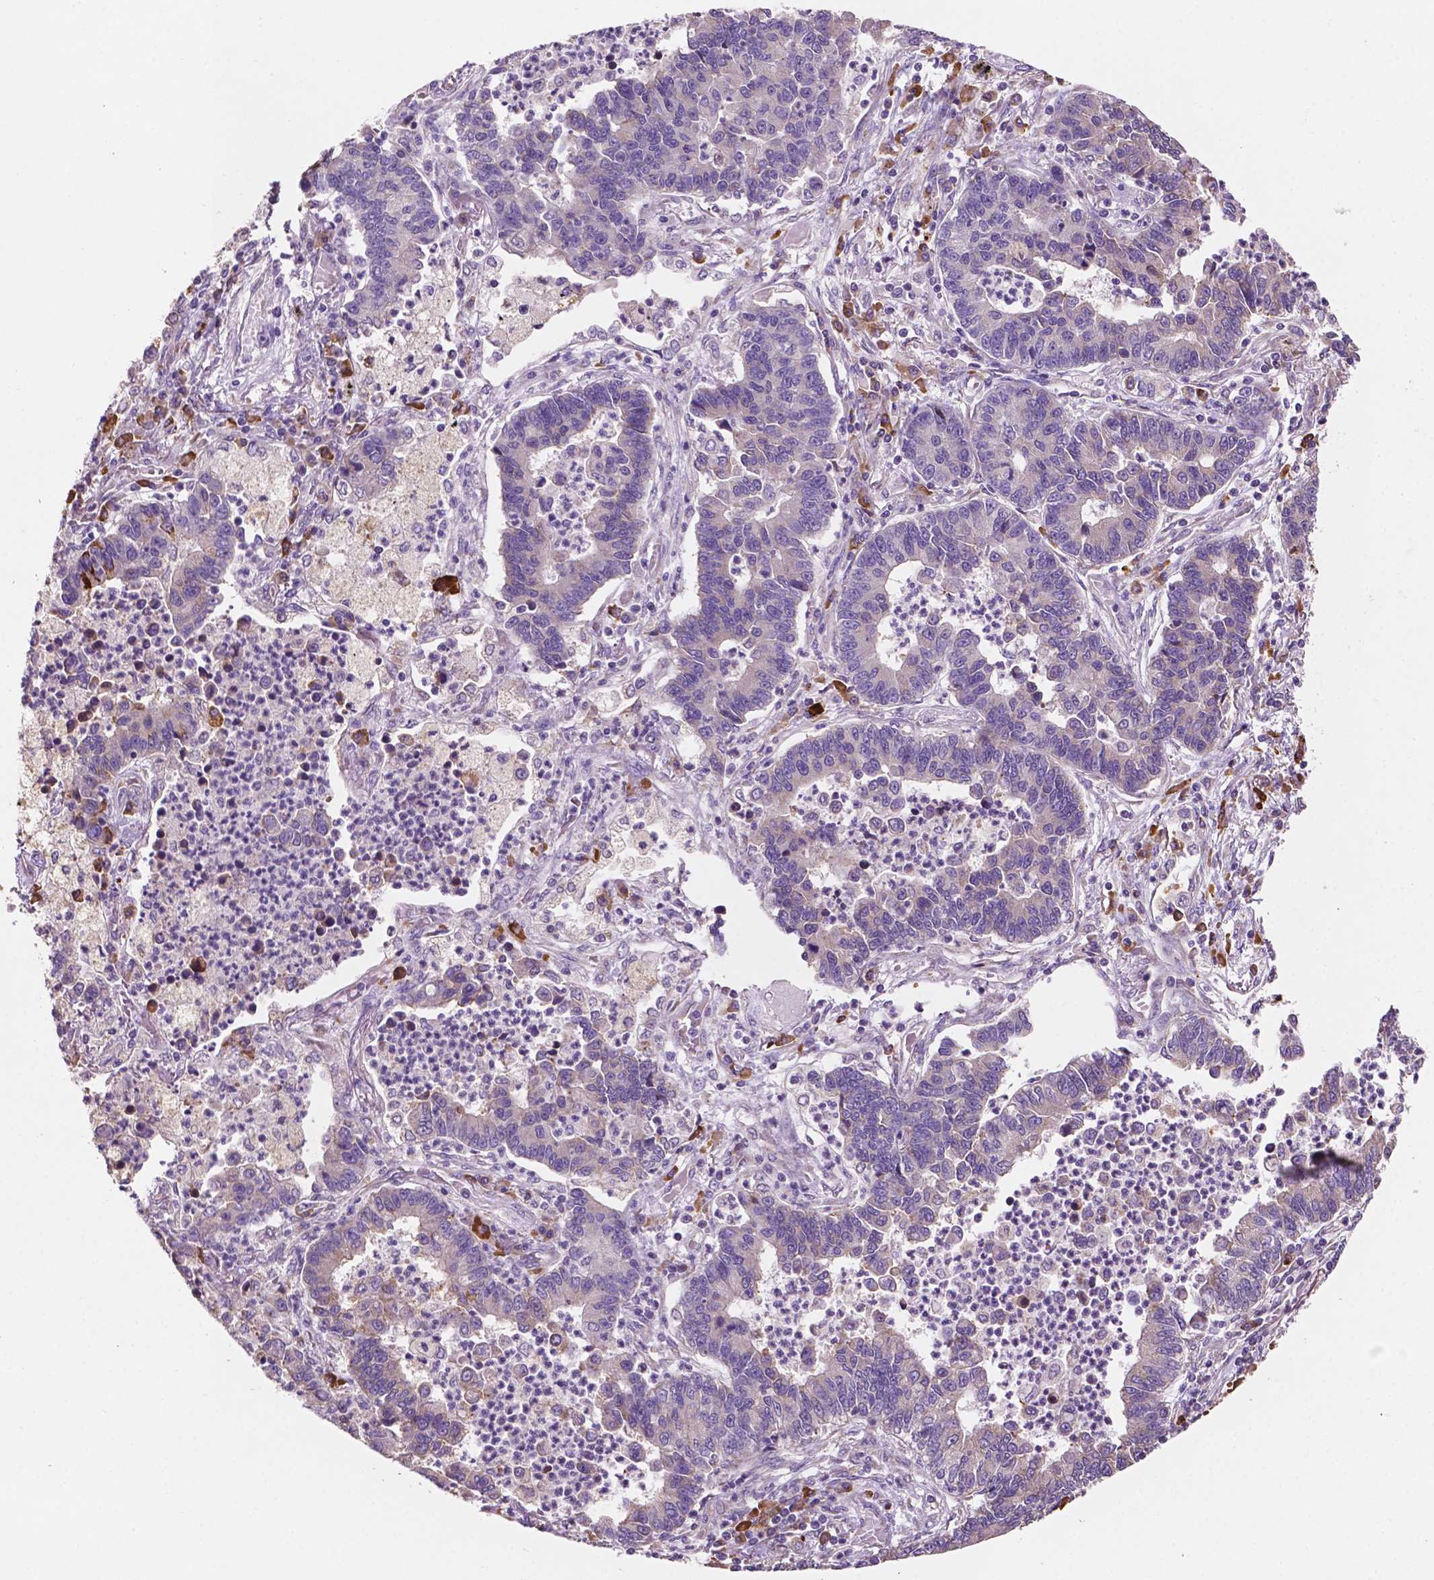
{"staining": {"intensity": "weak", "quantity": "<25%", "location": "cytoplasmic/membranous"}, "tissue": "lung cancer", "cell_type": "Tumor cells", "image_type": "cancer", "snomed": [{"axis": "morphology", "description": "Adenocarcinoma, NOS"}, {"axis": "topography", "description": "Lung"}], "caption": "This is an immunohistochemistry (IHC) histopathology image of lung adenocarcinoma. There is no expression in tumor cells.", "gene": "LRP1B", "patient": {"sex": "female", "age": 57}}